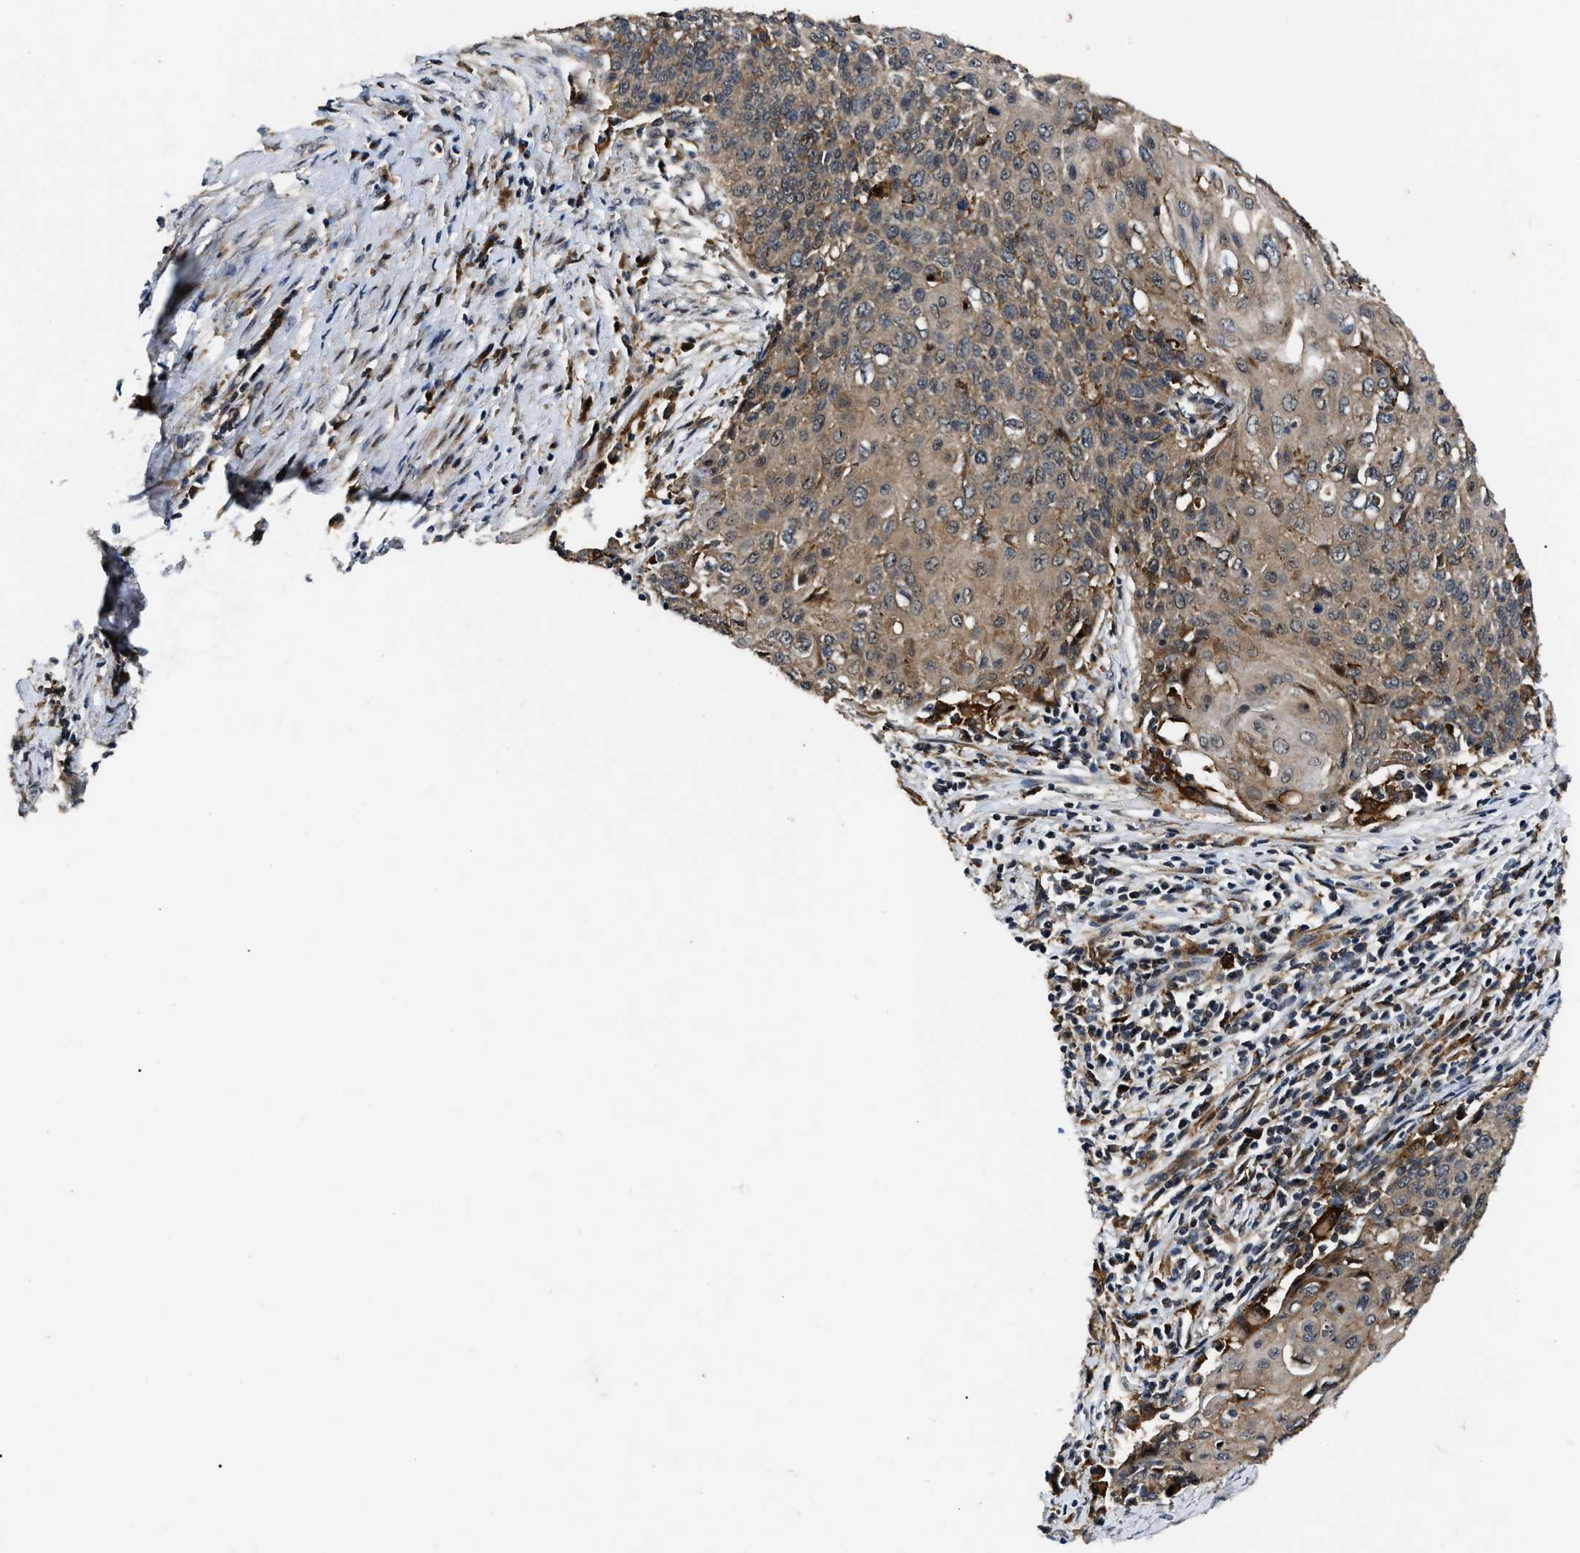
{"staining": {"intensity": "moderate", "quantity": ">75%", "location": "cytoplasmic/membranous"}, "tissue": "cervical cancer", "cell_type": "Tumor cells", "image_type": "cancer", "snomed": [{"axis": "morphology", "description": "Squamous cell carcinoma, NOS"}, {"axis": "topography", "description": "Cervix"}], "caption": "Protein positivity by immunohistochemistry exhibits moderate cytoplasmic/membranous staining in approximately >75% of tumor cells in cervical cancer.", "gene": "PPWD1", "patient": {"sex": "female", "age": 39}}